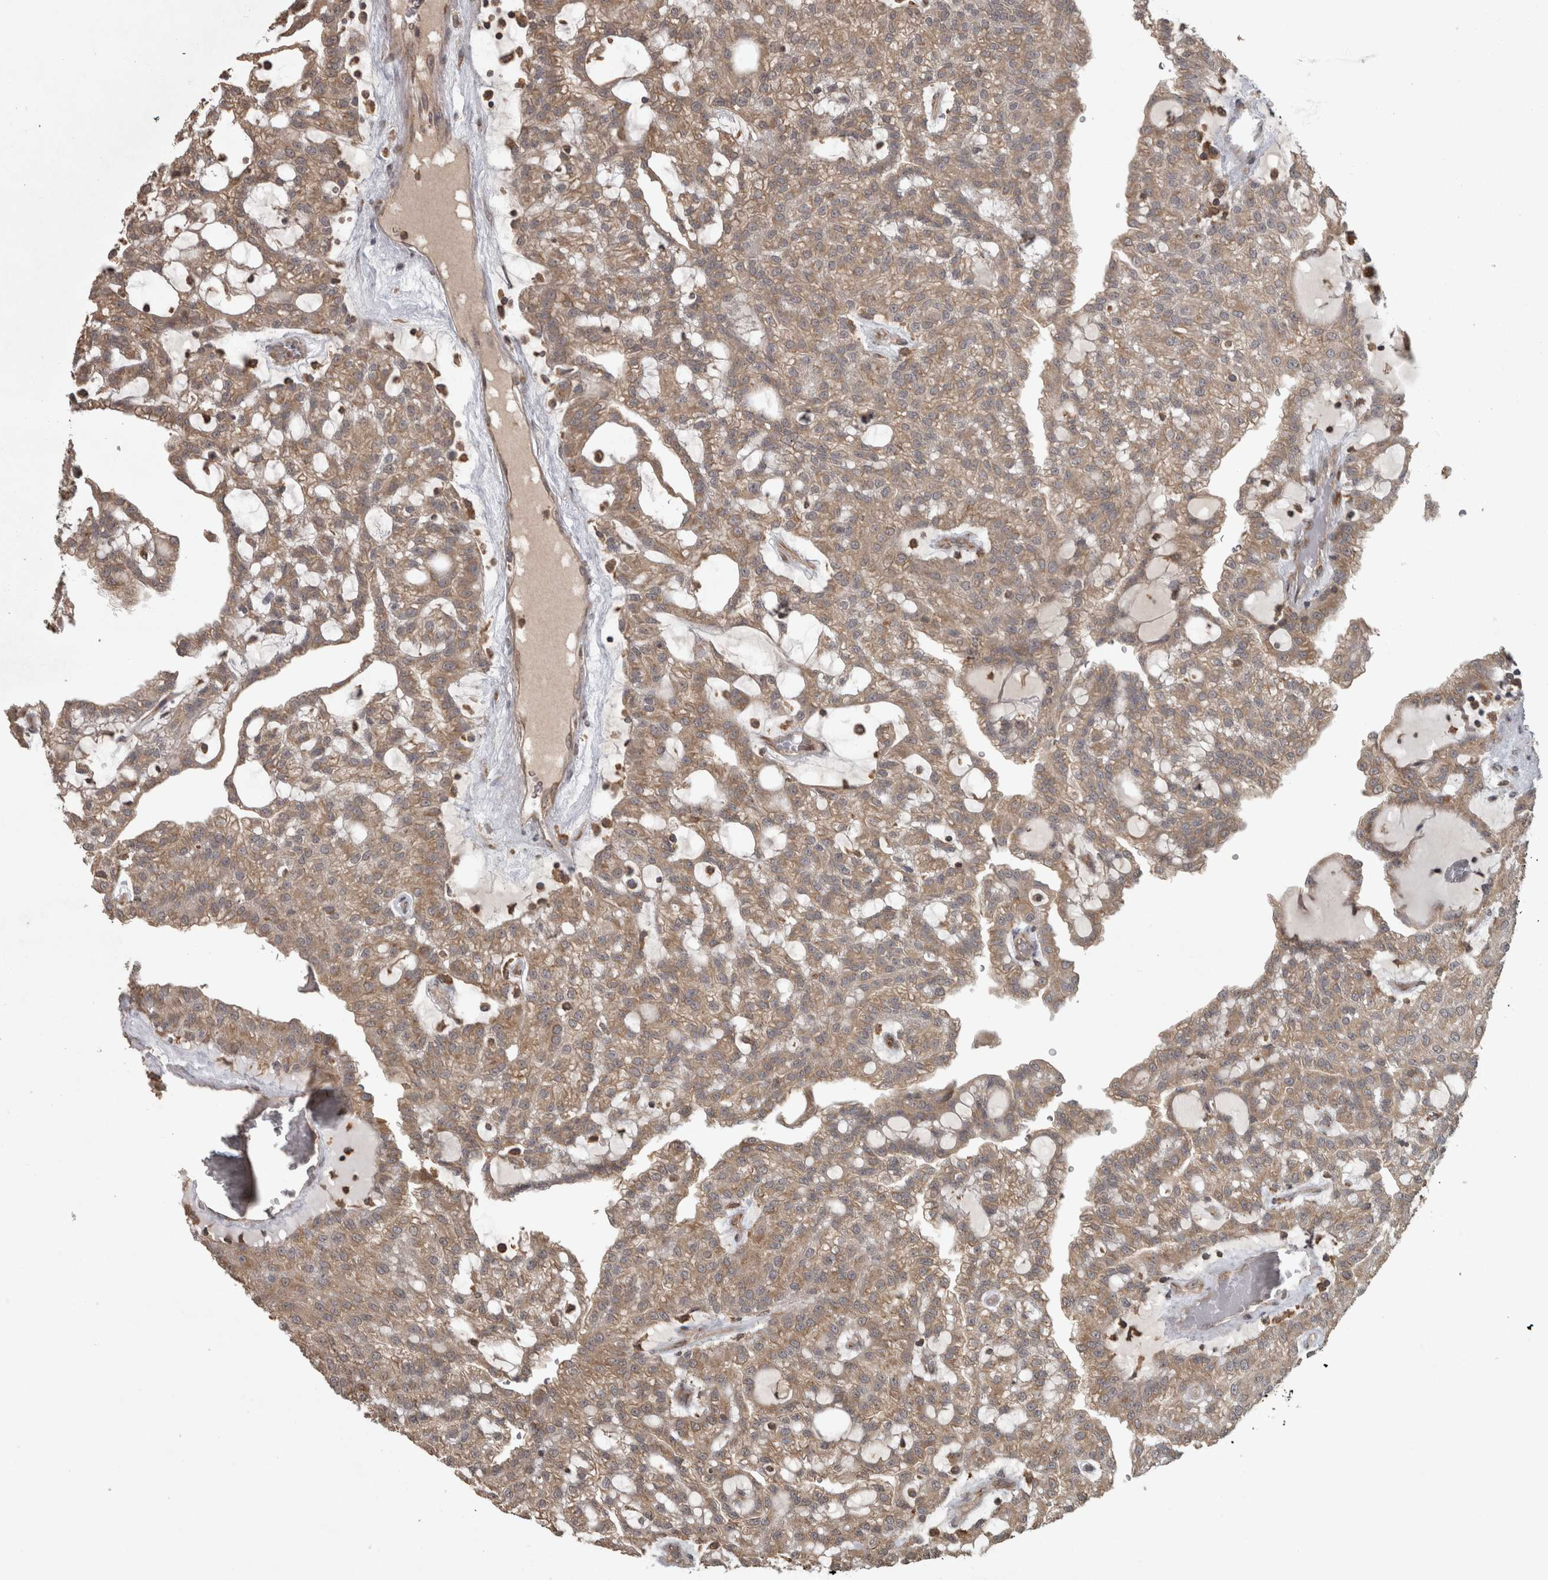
{"staining": {"intensity": "moderate", "quantity": ">75%", "location": "cytoplasmic/membranous"}, "tissue": "renal cancer", "cell_type": "Tumor cells", "image_type": "cancer", "snomed": [{"axis": "morphology", "description": "Adenocarcinoma, NOS"}, {"axis": "topography", "description": "Kidney"}], "caption": "Renal cancer (adenocarcinoma) tissue reveals moderate cytoplasmic/membranous expression in approximately >75% of tumor cells (Stains: DAB in brown, nuclei in blue, Microscopy: brightfield microscopy at high magnification).", "gene": "MICU3", "patient": {"sex": "male", "age": 63}}